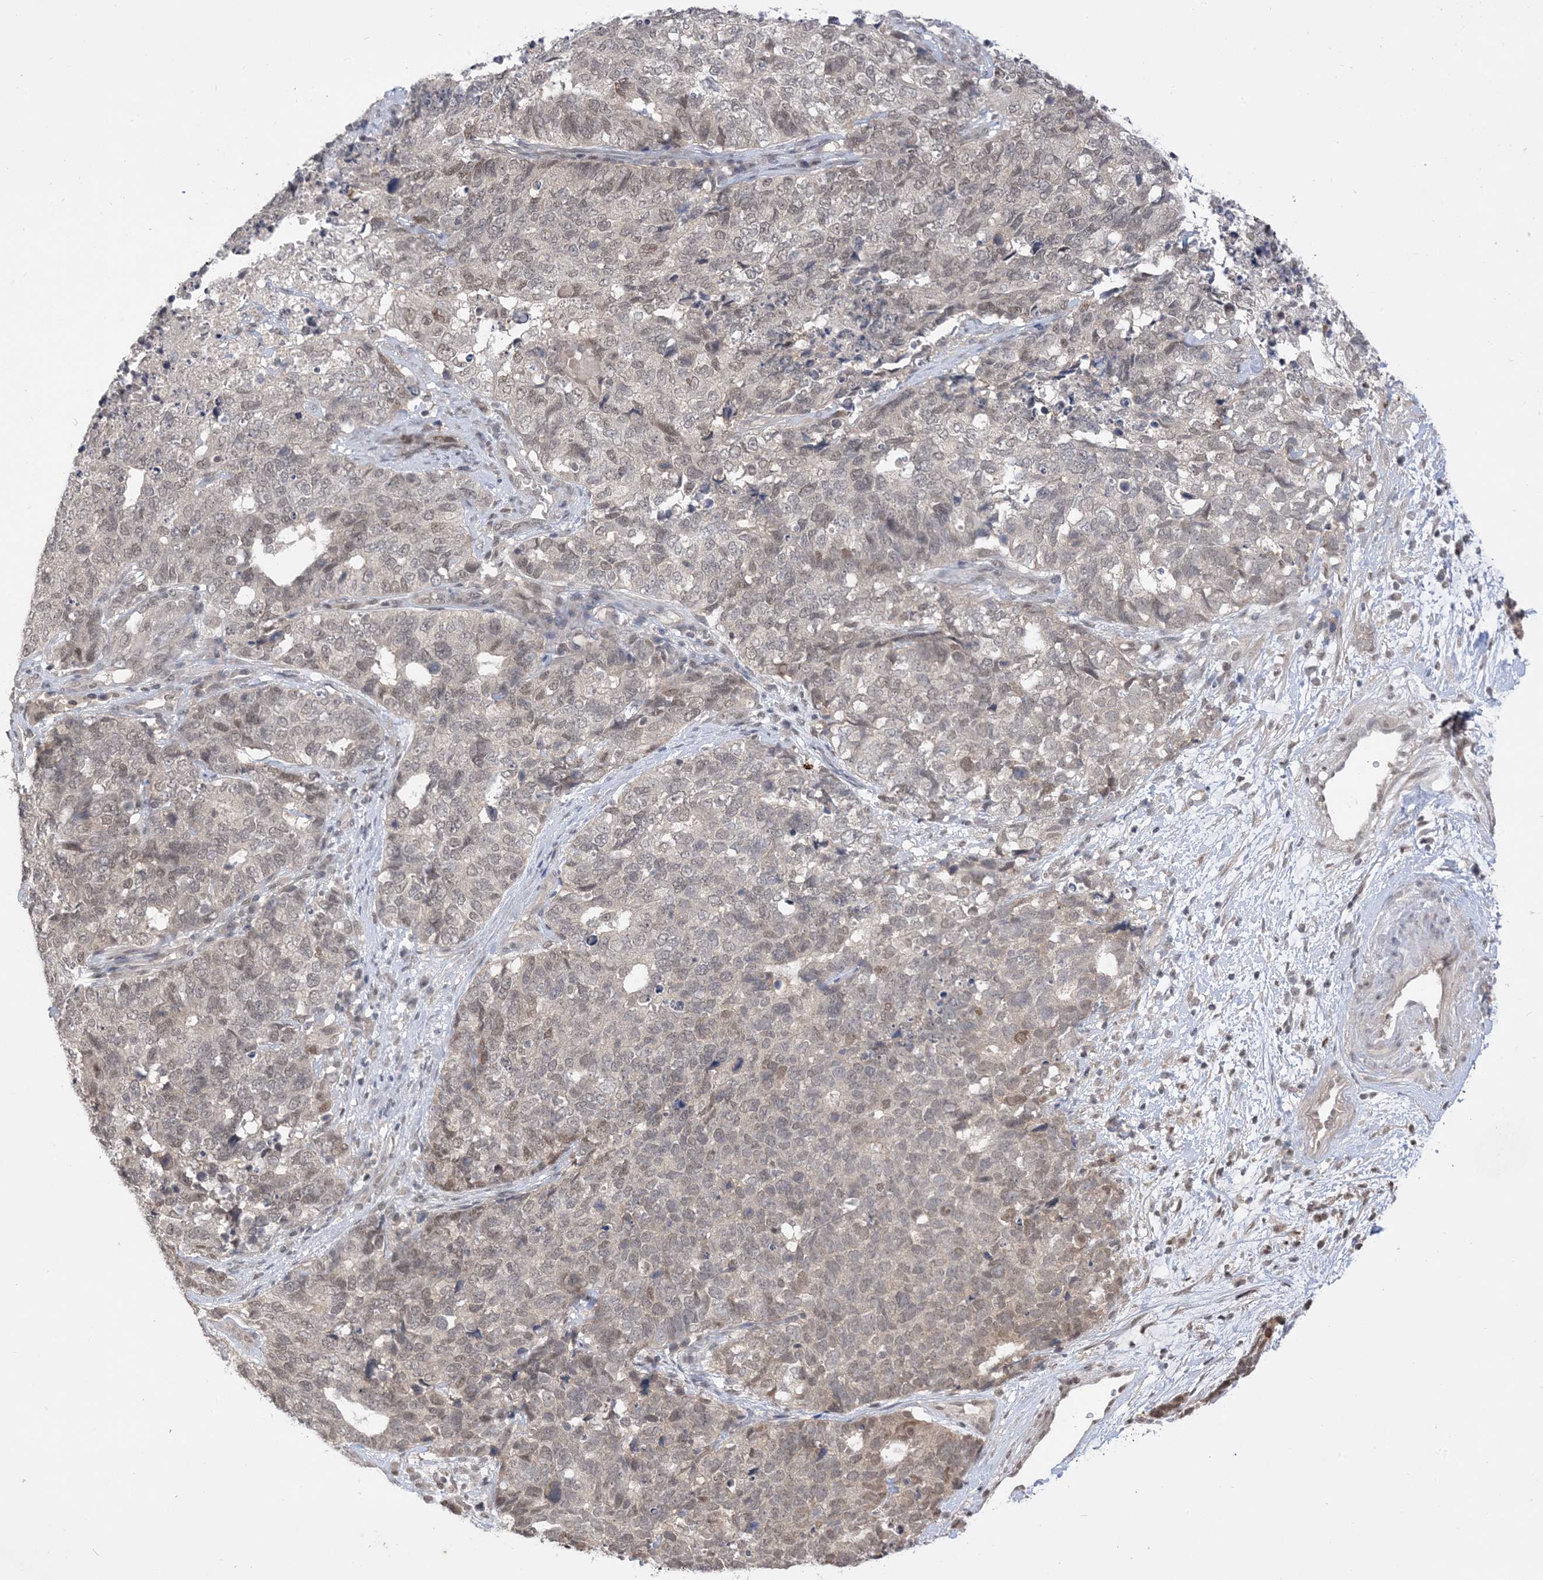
{"staining": {"intensity": "weak", "quantity": "25%-75%", "location": "nuclear"}, "tissue": "cervical cancer", "cell_type": "Tumor cells", "image_type": "cancer", "snomed": [{"axis": "morphology", "description": "Squamous cell carcinoma, NOS"}, {"axis": "topography", "description": "Cervix"}], "caption": "Cervical cancer (squamous cell carcinoma) stained with DAB (3,3'-diaminobenzidine) IHC exhibits low levels of weak nuclear positivity in about 25%-75% of tumor cells.", "gene": "RANBP9", "patient": {"sex": "female", "age": 63}}